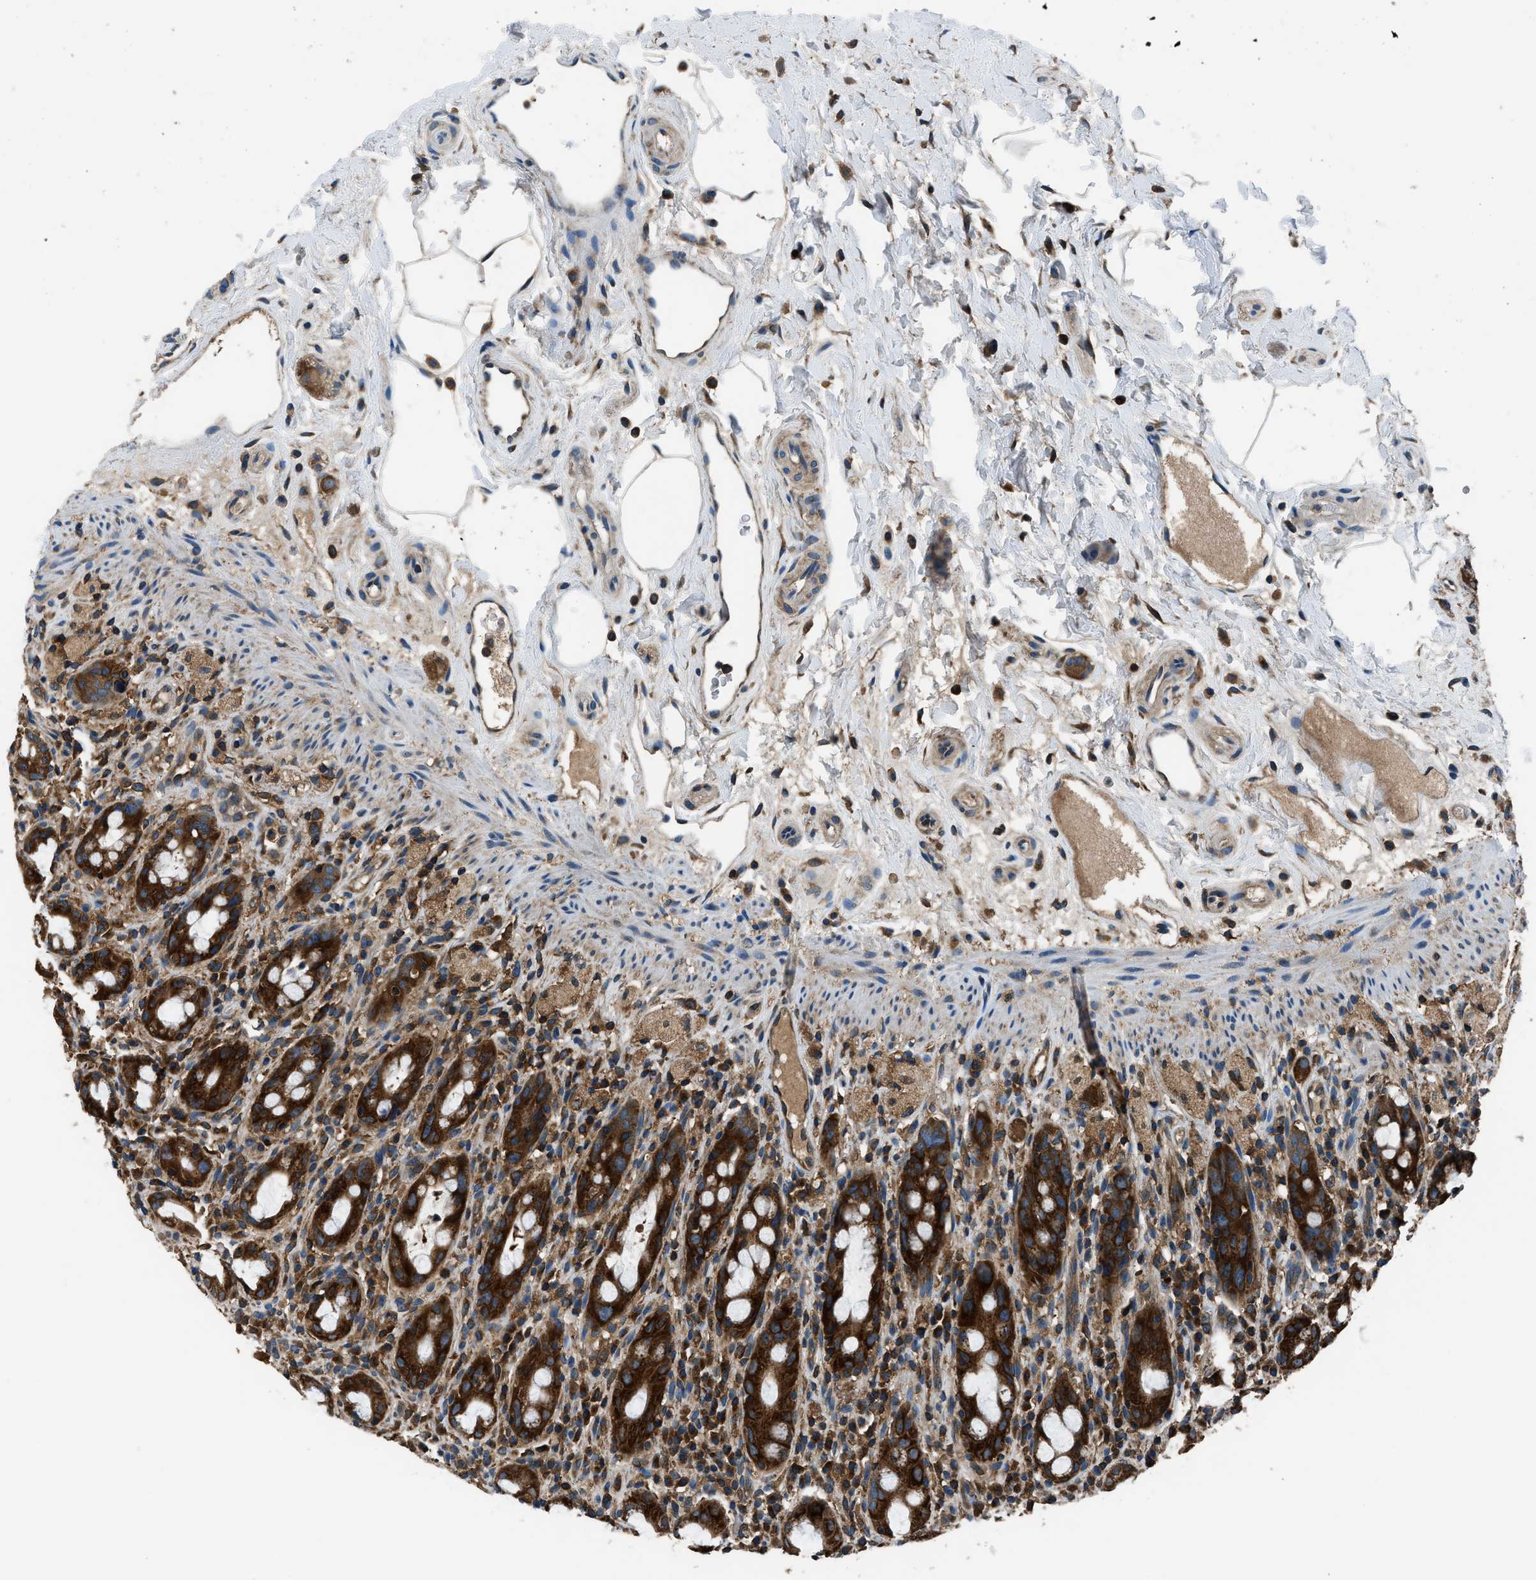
{"staining": {"intensity": "strong", "quantity": ">75%", "location": "cytoplasmic/membranous"}, "tissue": "rectum", "cell_type": "Glandular cells", "image_type": "normal", "snomed": [{"axis": "morphology", "description": "Normal tissue, NOS"}, {"axis": "topography", "description": "Rectum"}], "caption": "Glandular cells display strong cytoplasmic/membranous positivity in approximately >75% of cells in normal rectum. The staining was performed using DAB, with brown indicating positive protein expression. Nuclei are stained blue with hematoxylin.", "gene": "ARFGAP2", "patient": {"sex": "male", "age": 44}}